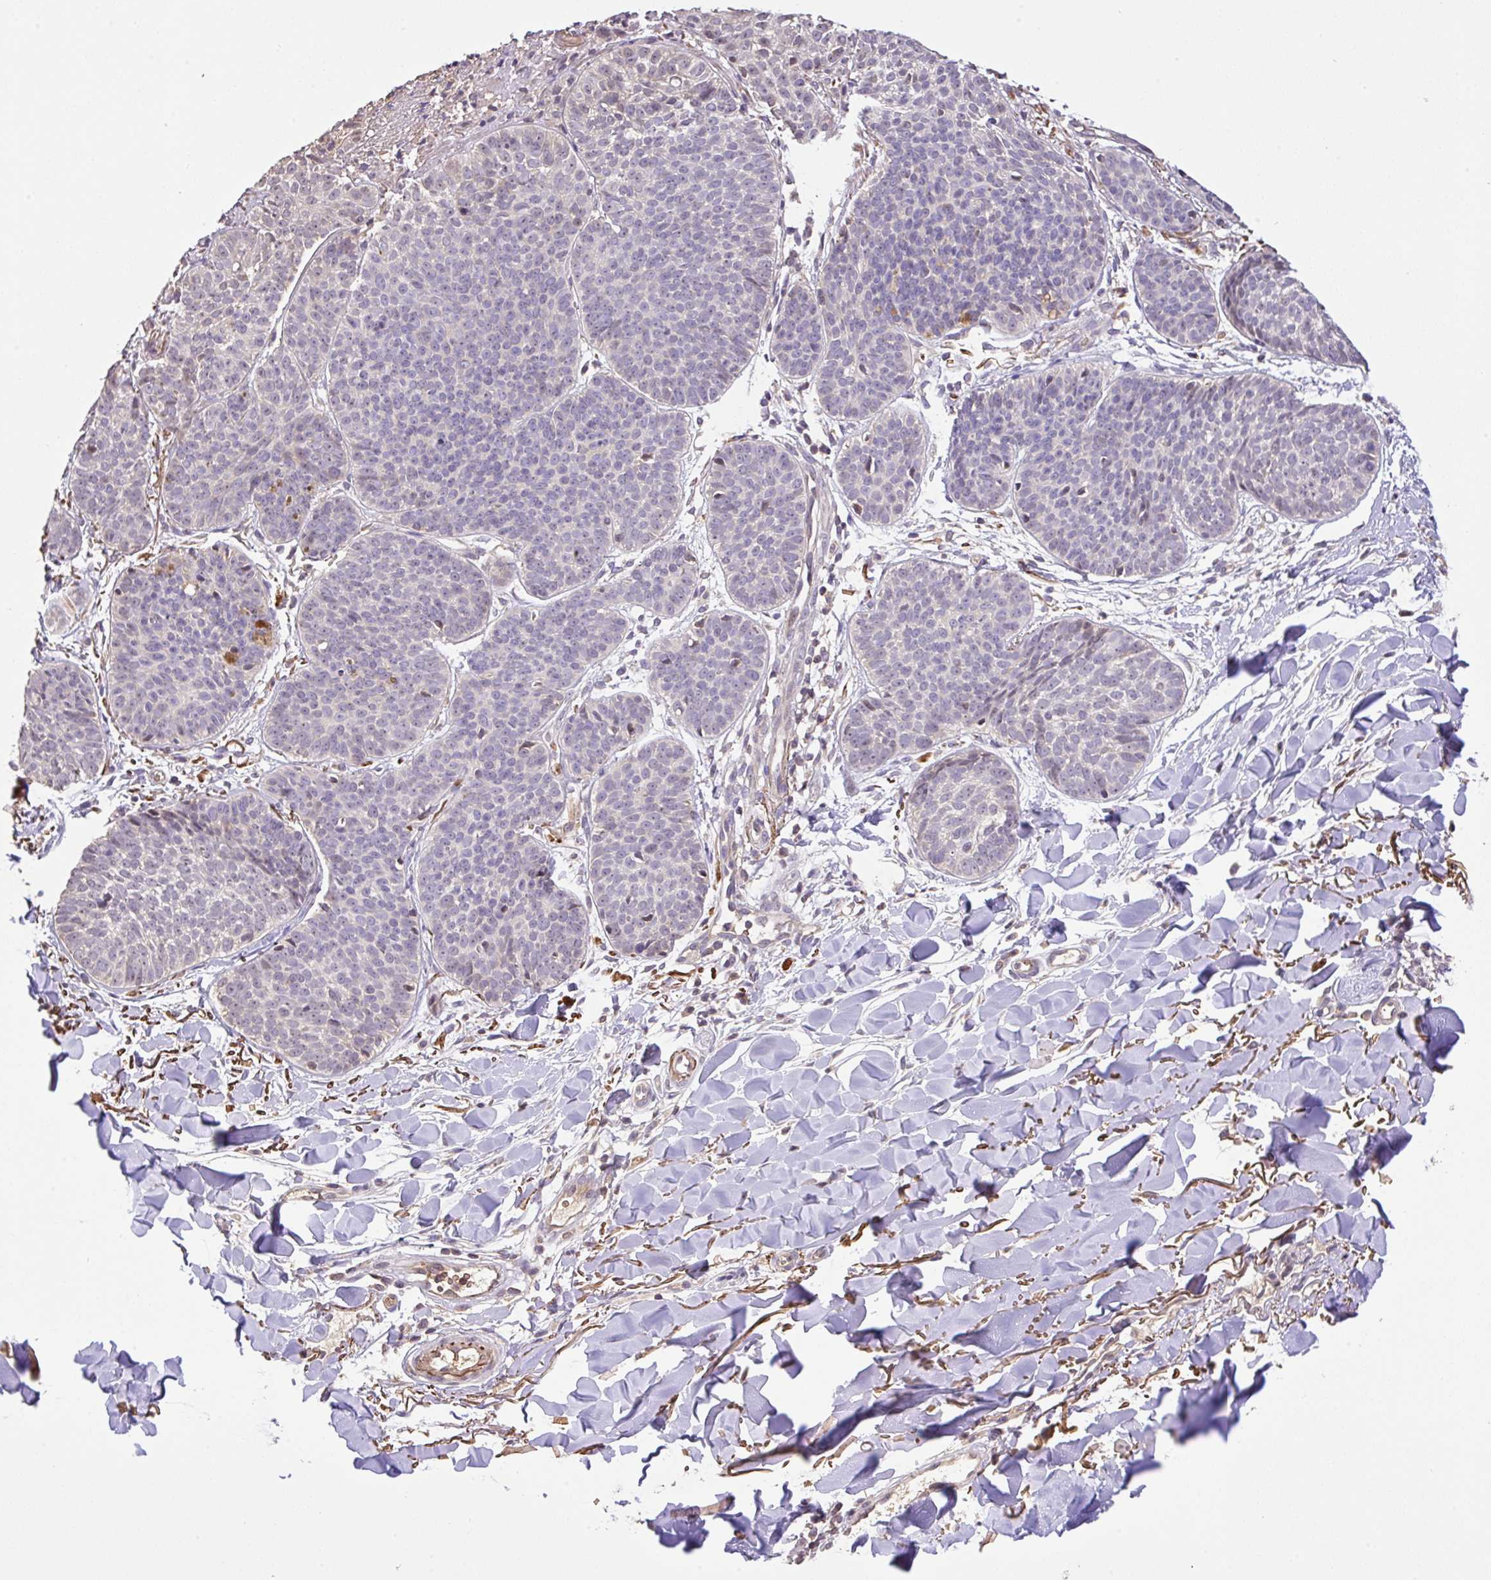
{"staining": {"intensity": "negative", "quantity": "none", "location": "none"}, "tissue": "skin cancer", "cell_type": "Tumor cells", "image_type": "cancer", "snomed": [{"axis": "morphology", "description": "Basal cell carcinoma"}, {"axis": "topography", "description": "Skin"}, {"axis": "topography", "description": "Skin of neck"}, {"axis": "topography", "description": "Skin of shoulder"}, {"axis": "topography", "description": "Skin of back"}], "caption": "This micrograph is of skin cancer (basal cell carcinoma) stained with immunohistochemistry to label a protein in brown with the nuclei are counter-stained blue. There is no expression in tumor cells. Nuclei are stained in blue.", "gene": "C1QTNF9B", "patient": {"sex": "male", "age": 80}}